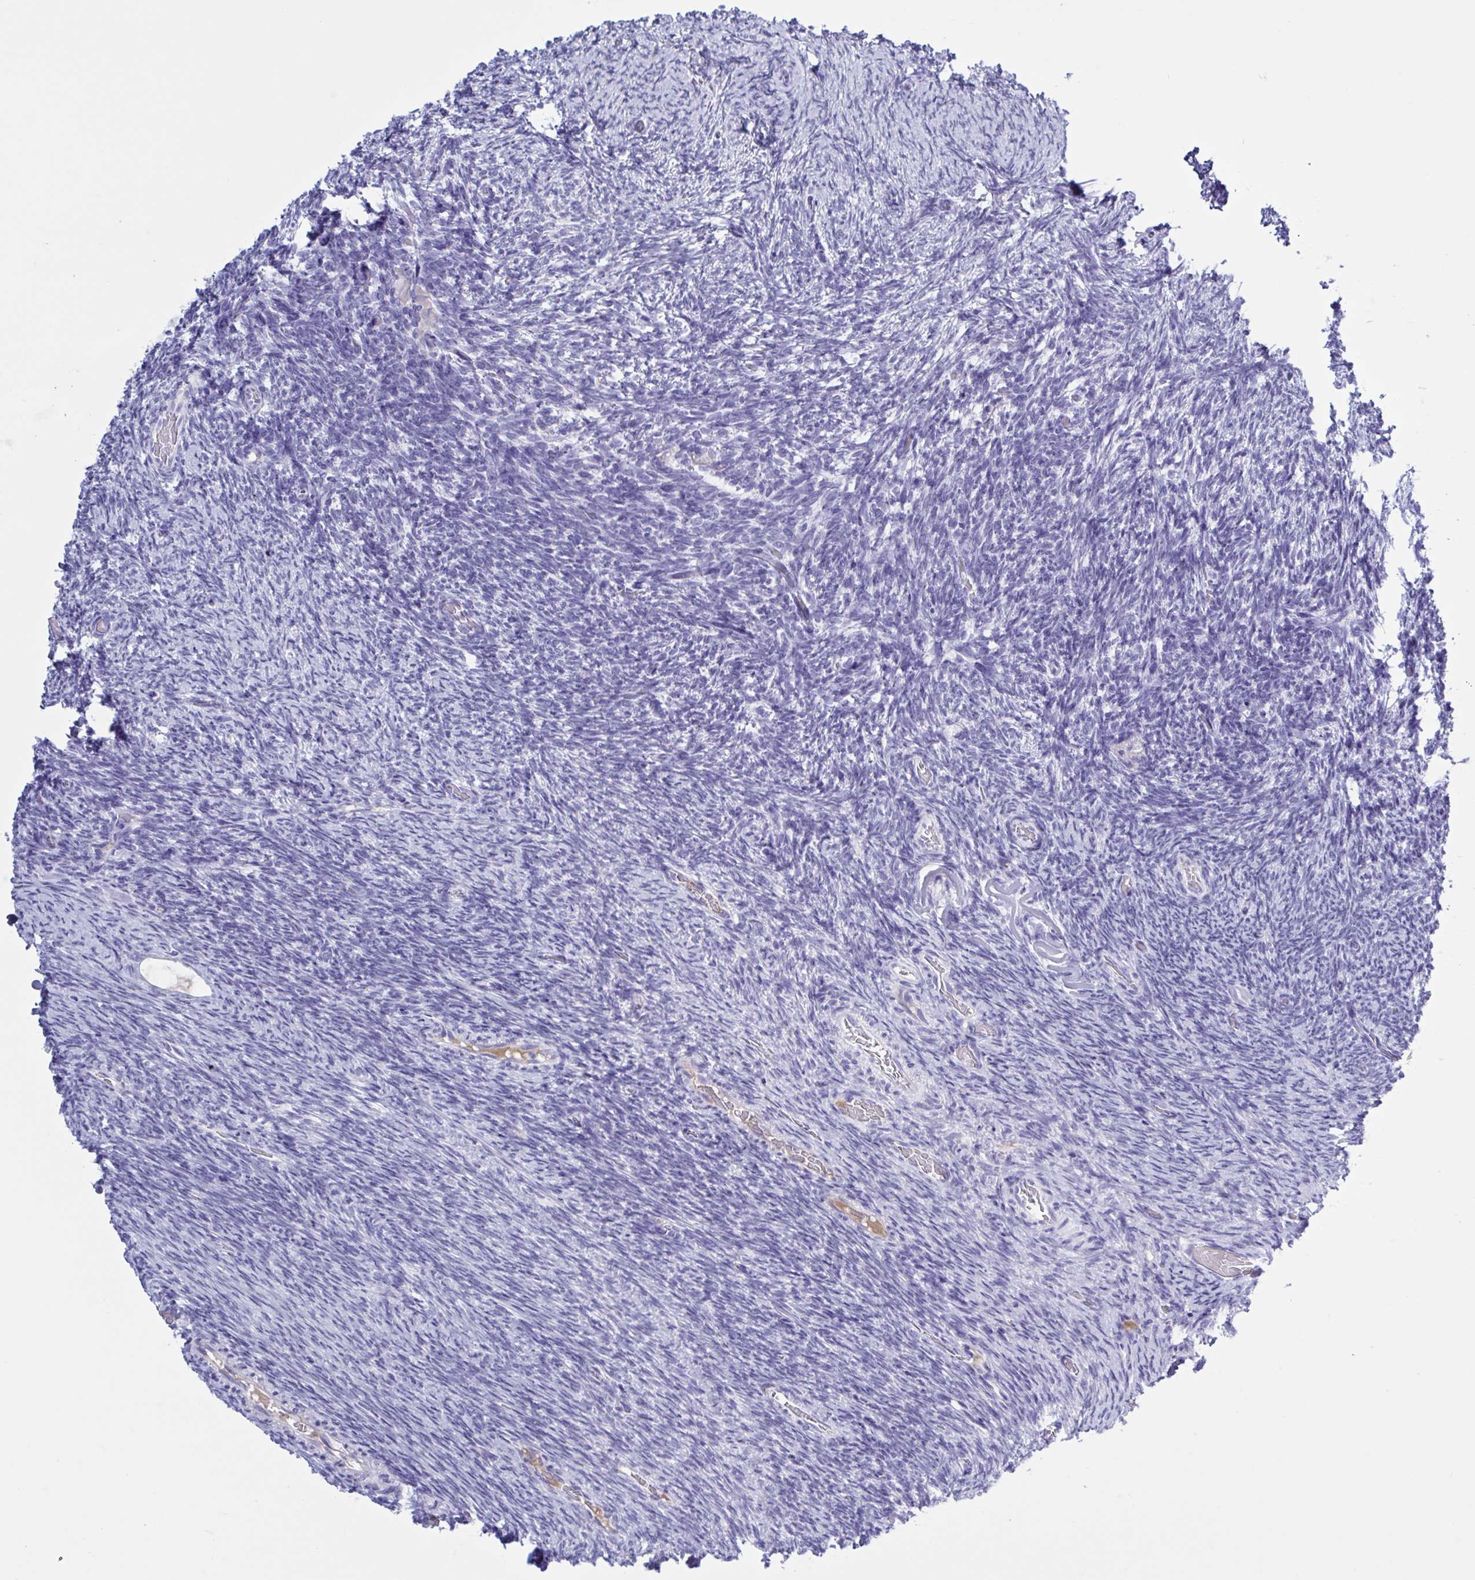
{"staining": {"intensity": "negative", "quantity": "none", "location": "none"}, "tissue": "ovary", "cell_type": "Ovarian stroma cells", "image_type": "normal", "snomed": [{"axis": "morphology", "description": "Normal tissue, NOS"}, {"axis": "topography", "description": "Ovary"}], "caption": "The immunohistochemistry (IHC) photomicrograph has no significant expression in ovarian stroma cells of ovary. (IHC, brightfield microscopy, high magnification).", "gene": "USP35", "patient": {"sex": "female", "age": 34}}